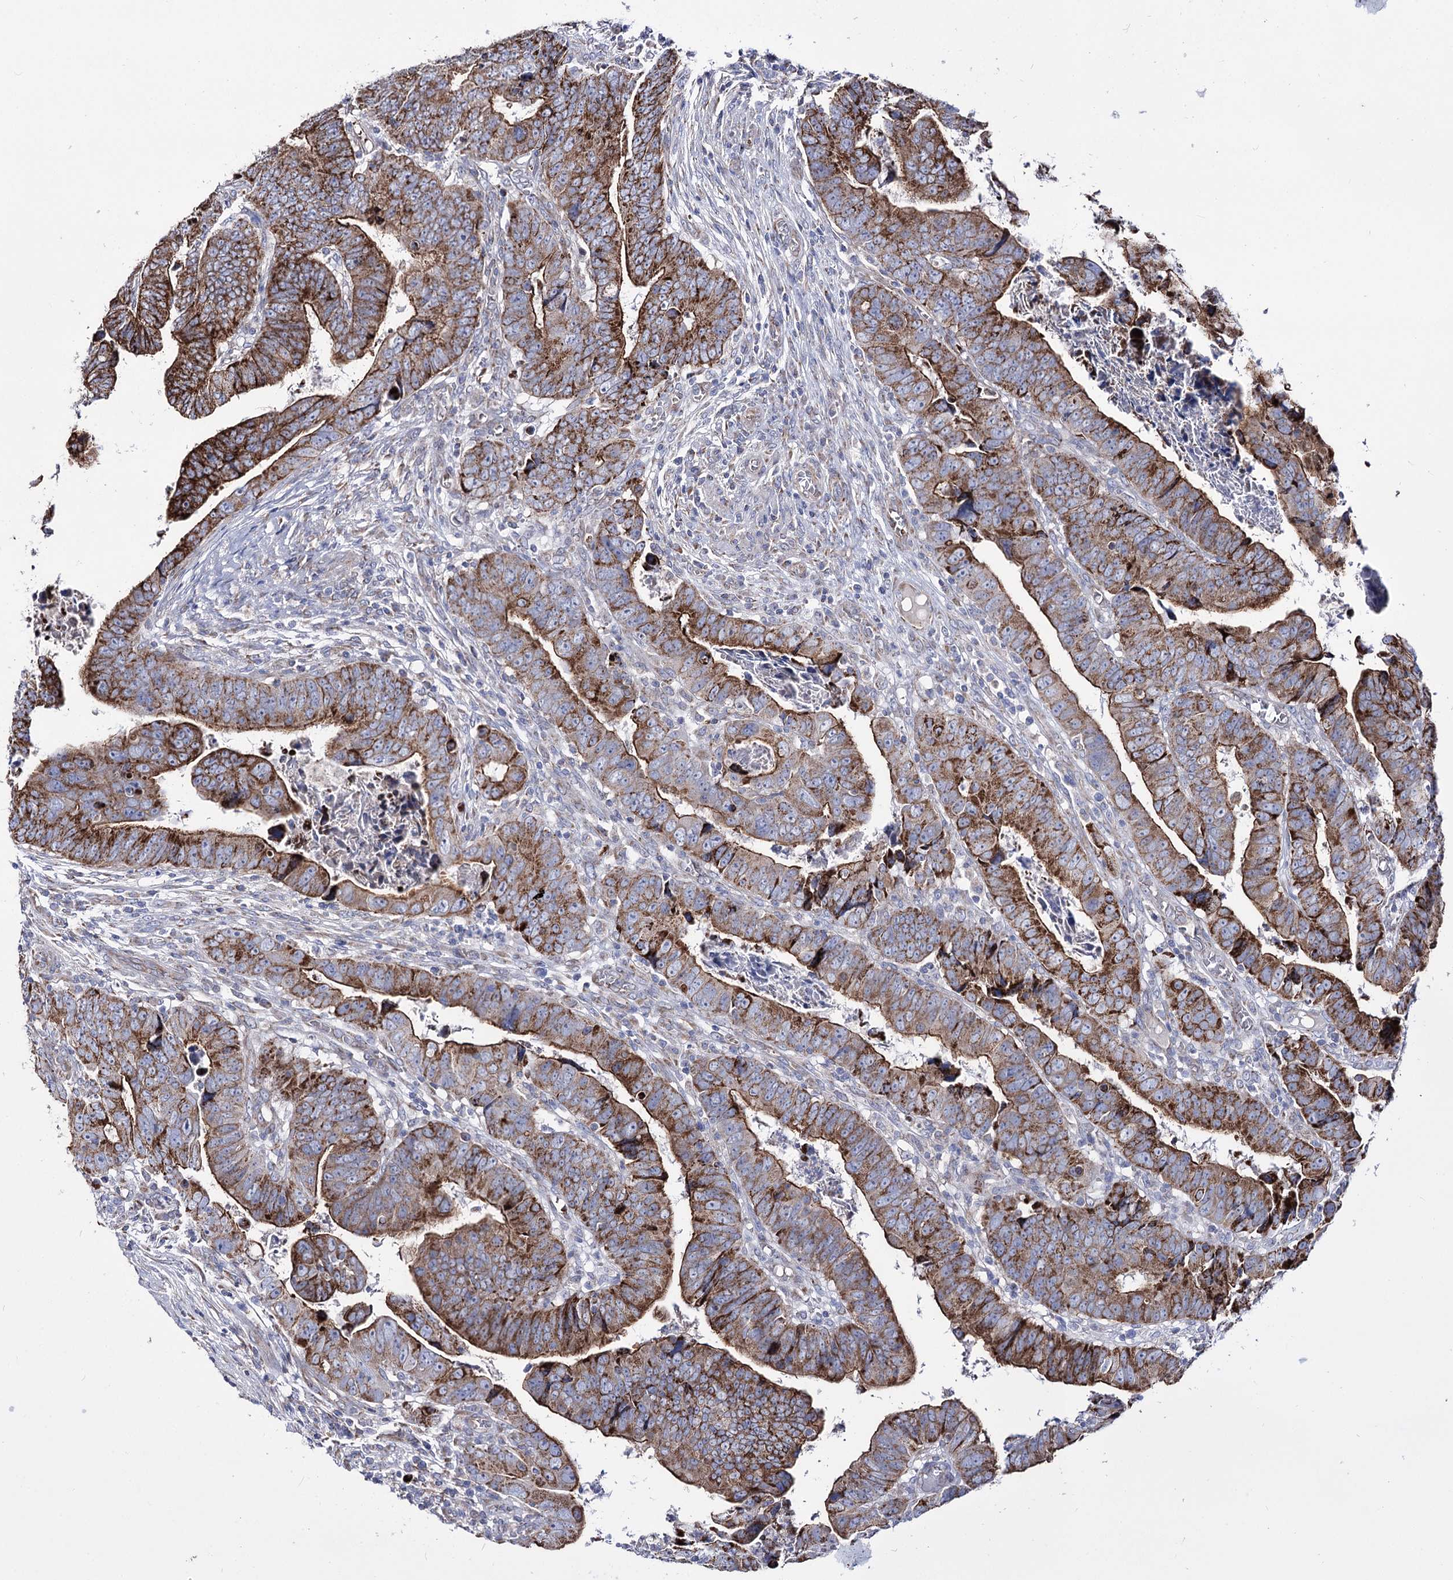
{"staining": {"intensity": "strong", "quantity": "25%-75%", "location": "cytoplasmic/membranous"}, "tissue": "colorectal cancer", "cell_type": "Tumor cells", "image_type": "cancer", "snomed": [{"axis": "morphology", "description": "Normal tissue, NOS"}, {"axis": "morphology", "description": "Adenocarcinoma, NOS"}, {"axis": "topography", "description": "Rectum"}], "caption": "Immunohistochemical staining of human colorectal adenocarcinoma reveals high levels of strong cytoplasmic/membranous staining in approximately 25%-75% of tumor cells.", "gene": "OSBPL5", "patient": {"sex": "female", "age": 65}}